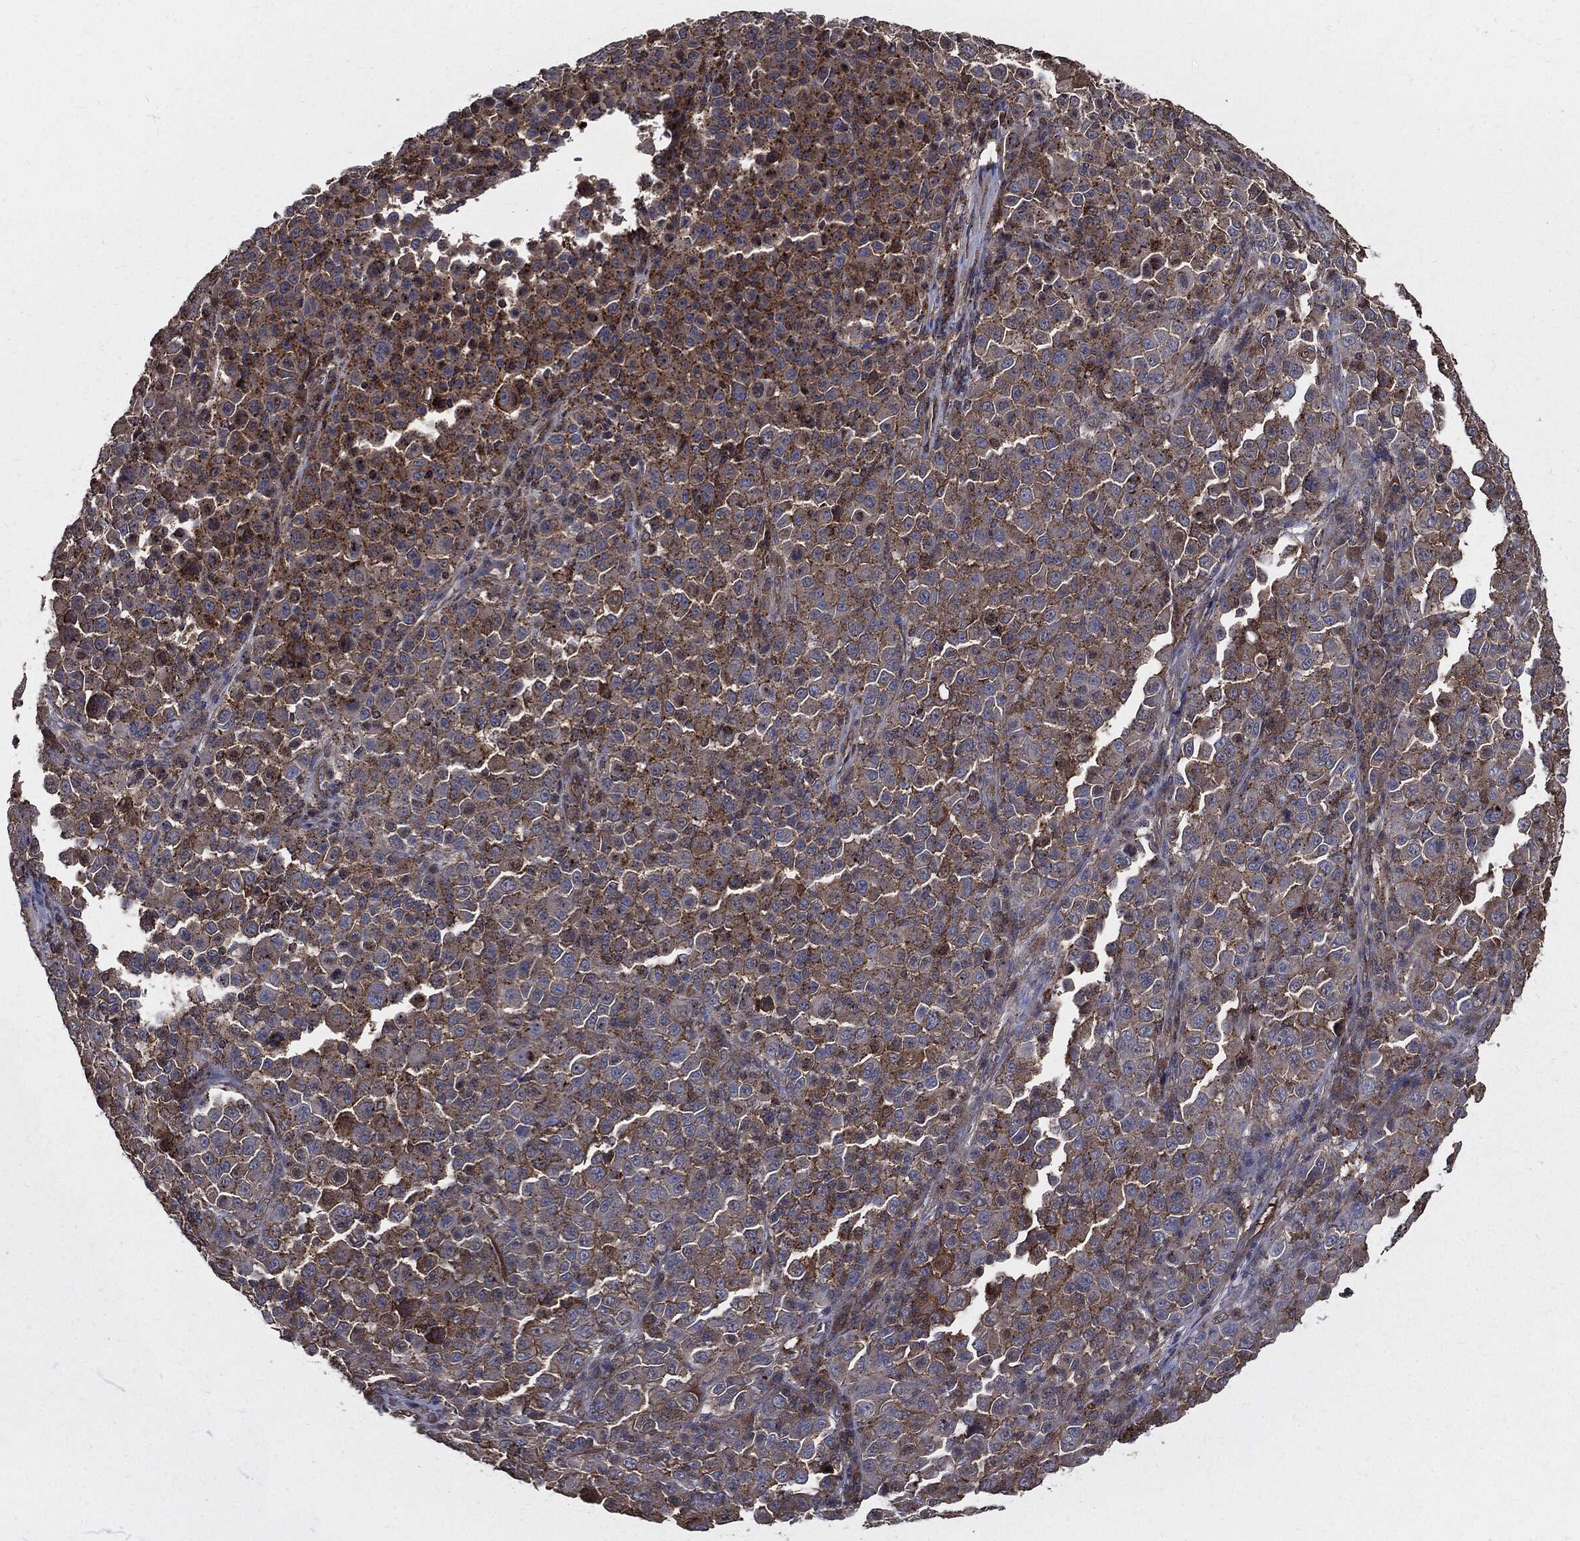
{"staining": {"intensity": "moderate", "quantity": "25%-75%", "location": "cytoplasmic/membranous"}, "tissue": "melanoma", "cell_type": "Tumor cells", "image_type": "cancer", "snomed": [{"axis": "morphology", "description": "Malignant melanoma, NOS"}, {"axis": "topography", "description": "Skin"}], "caption": "Tumor cells display moderate cytoplasmic/membranous staining in about 25%-75% of cells in malignant melanoma. (IHC, brightfield microscopy, high magnification).", "gene": "PDCD6IP", "patient": {"sex": "female", "age": 57}}